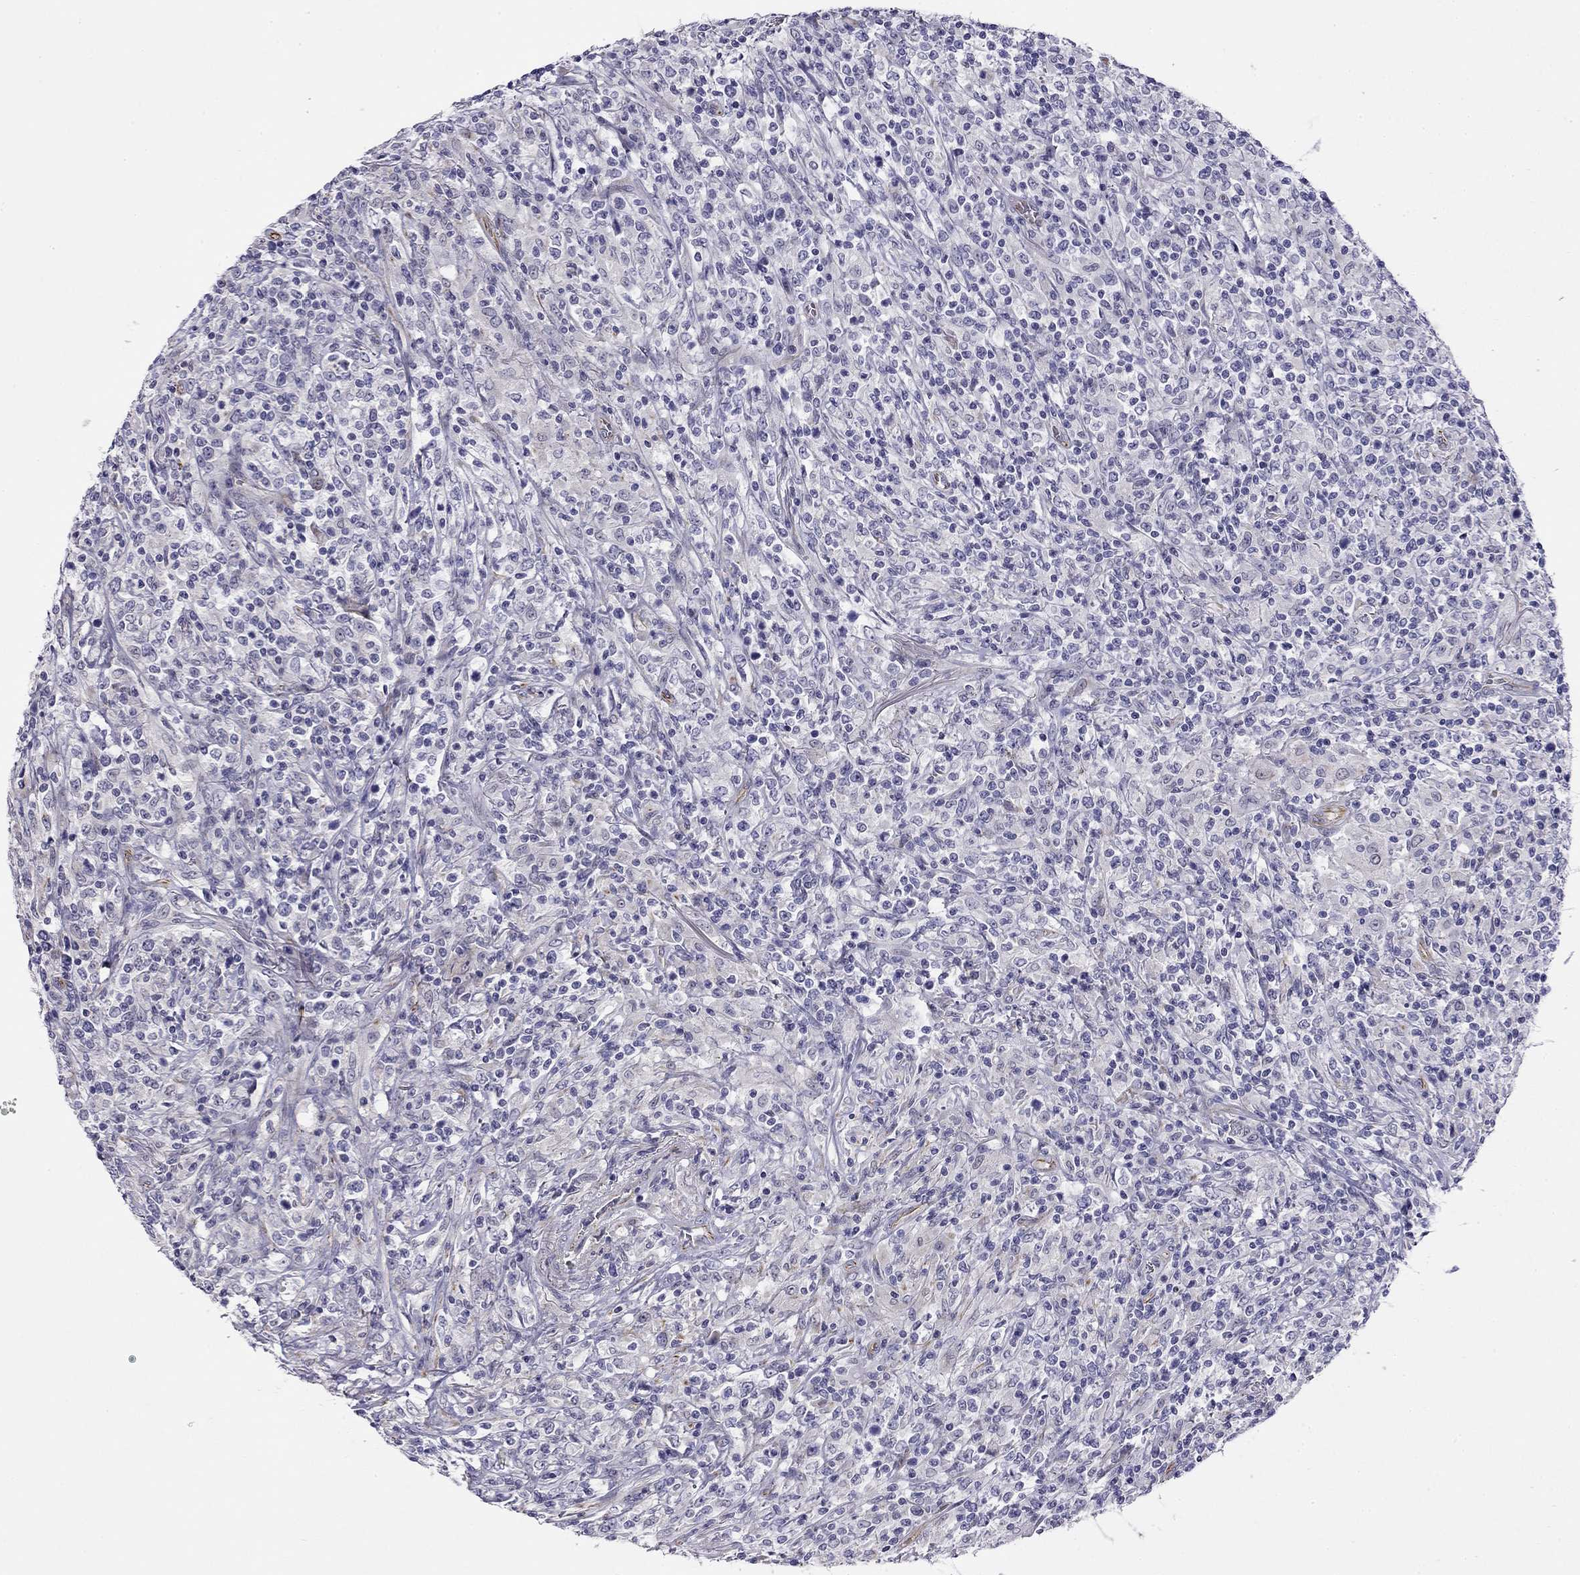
{"staining": {"intensity": "negative", "quantity": "none", "location": "none"}, "tissue": "lymphoma", "cell_type": "Tumor cells", "image_type": "cancer", "snomed": [{"axis": "morphology", "description": "Malignant lymphoma, non-Hodgkin's type, High grade"}, {"axis": "topography", "description": "Lung"}], "caption": "There is no significant staining in tumor cells of lymphoma. (DAB IHC, high magnification).", "gene": "RTL1", "patient": {"sex": "male", "age": 79}}